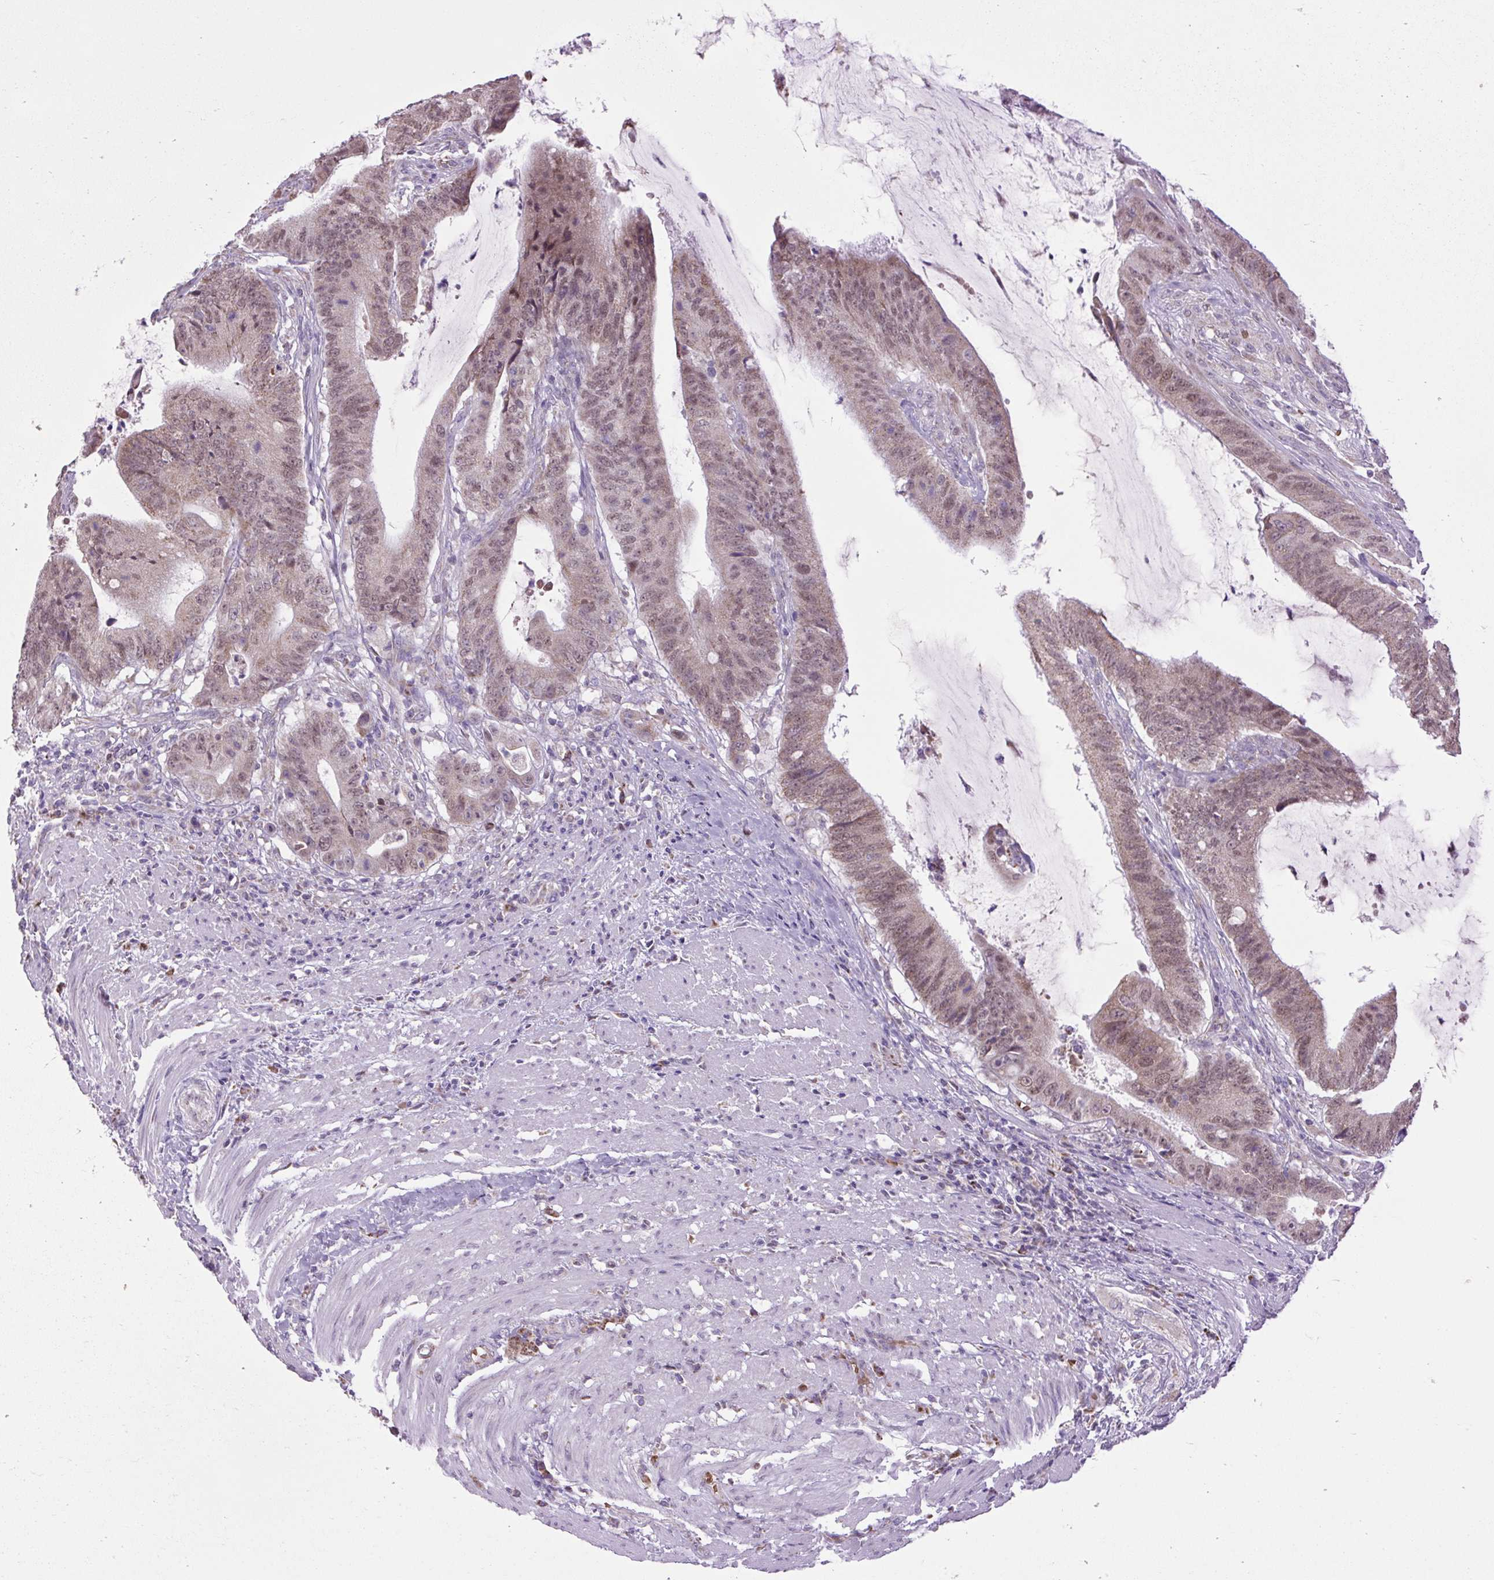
{"staining": {"intensity": "moderate", "quantity": ">75%", "location": "cytoplasmic/membranous,nuclear"}, "tissue": "colorectal cancer", "cell_type": "Tumor cells", "image_type": "cancer", "snomed": [{"axis": "morphology", "description": "Adenocarcinoma, NOS"}, {"axis": "topography", "description": "Colon"}], "caption": "Approximately >75% of tumor cells in colorectal cancer (adenocarcinoma) demonstrate moderate cytoplasmic/membranous and nuclear protein expression as visualized by brown immunohistochemical staining.", "gene": "SCO2", "patient": {"sex": "female", "age": 43}}